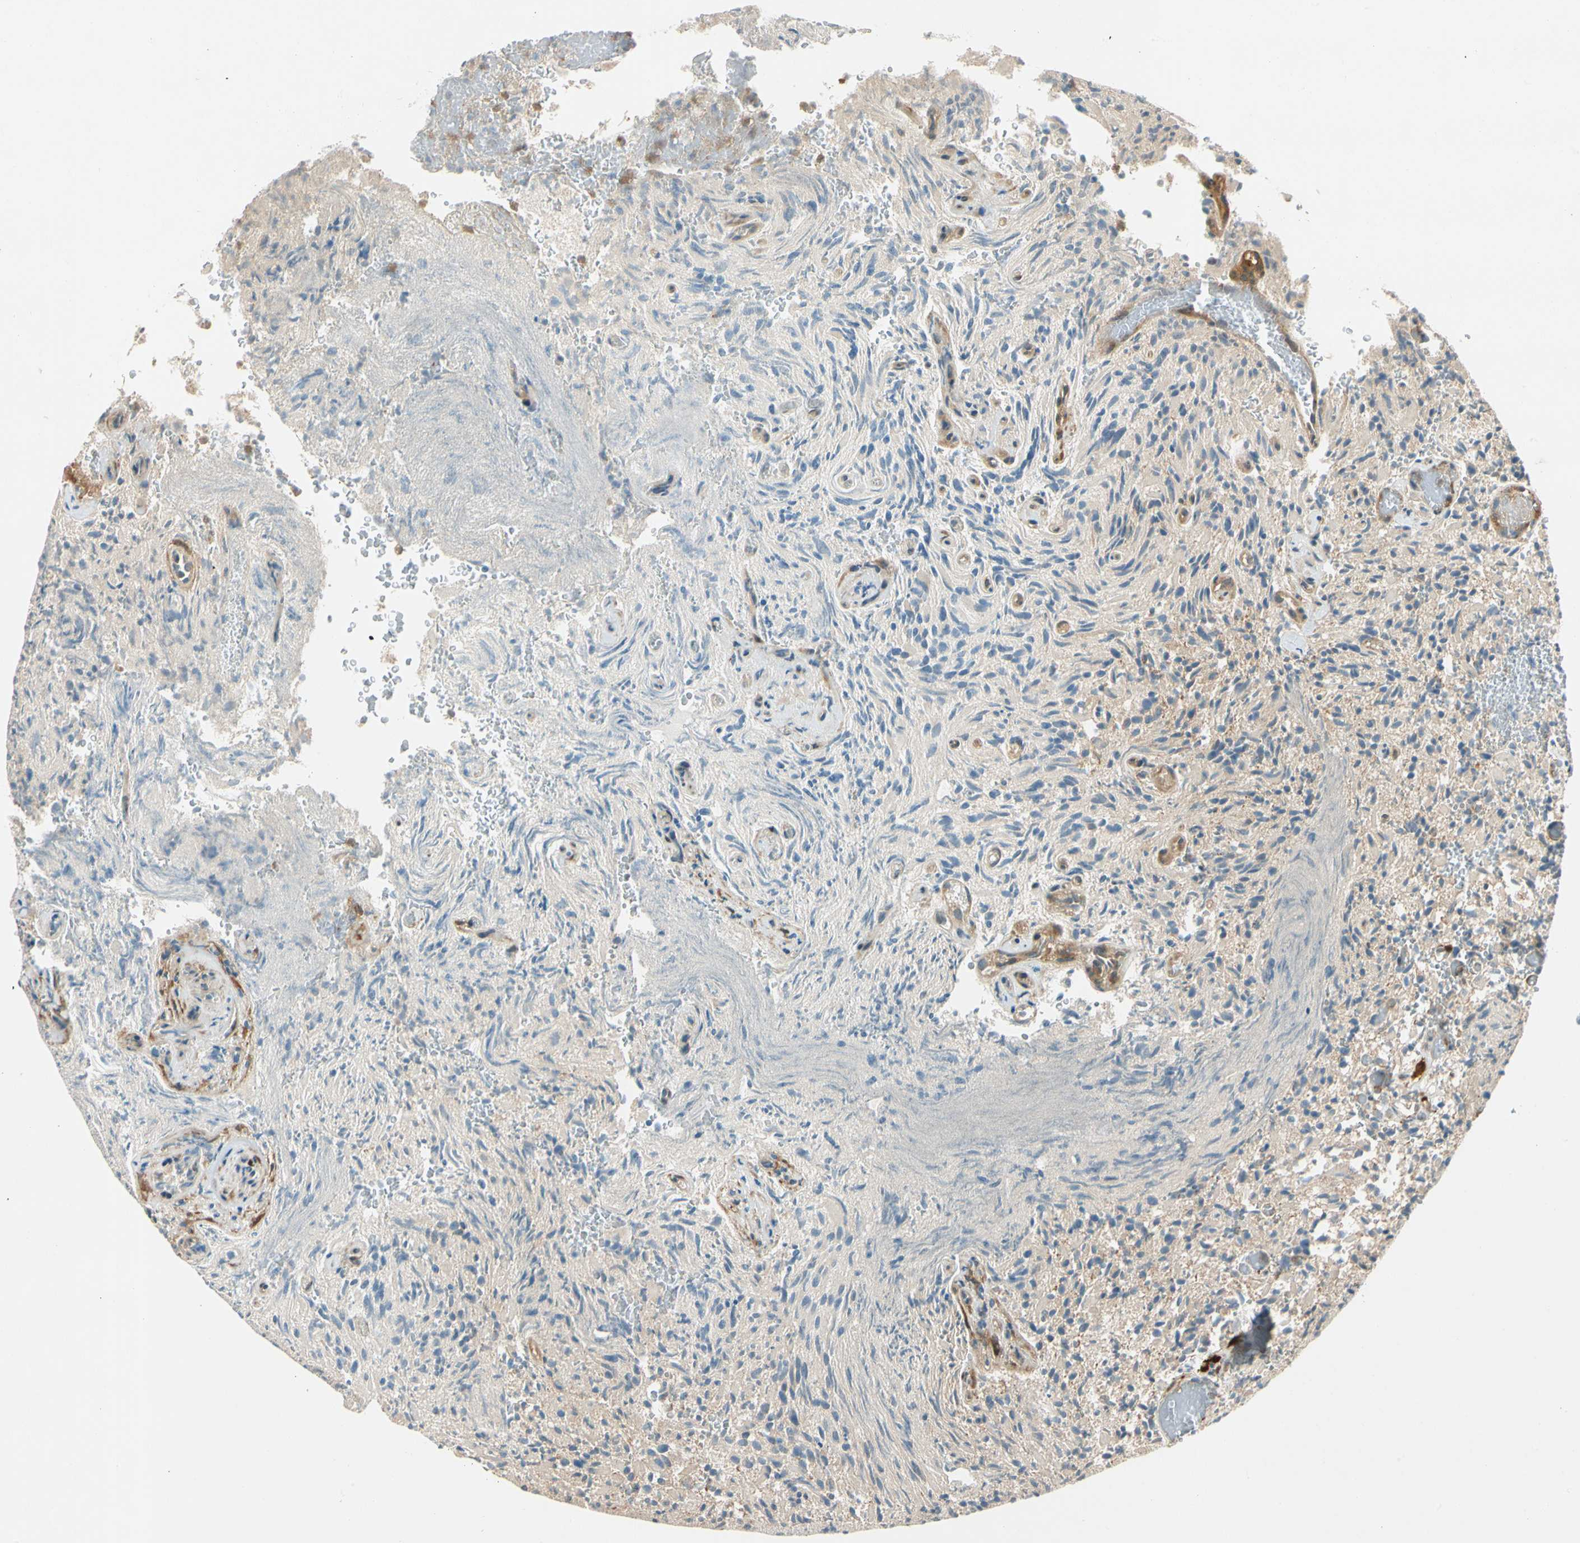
{"staining": {"intensity": "weak", "quantity": "25%-75%", "location": "cytoplasmic/membranous"}, "tissue": "glioma", "cell_type": "Tumor cells", "image_type": "cancer", "snomed": [{"axis": "morphology", "description": "Glioma, malignant, High grade"}, {"axis": "topography", "description": "Brain"}], "caption": "This photomicrograph demonstrates IHC staining of glioma, with low weak cytoplasmic/membranous staining in about 25%-75% of tumor cells.", "gene": "WIPI1", "patient": {"sex": "male", "age": 71}}